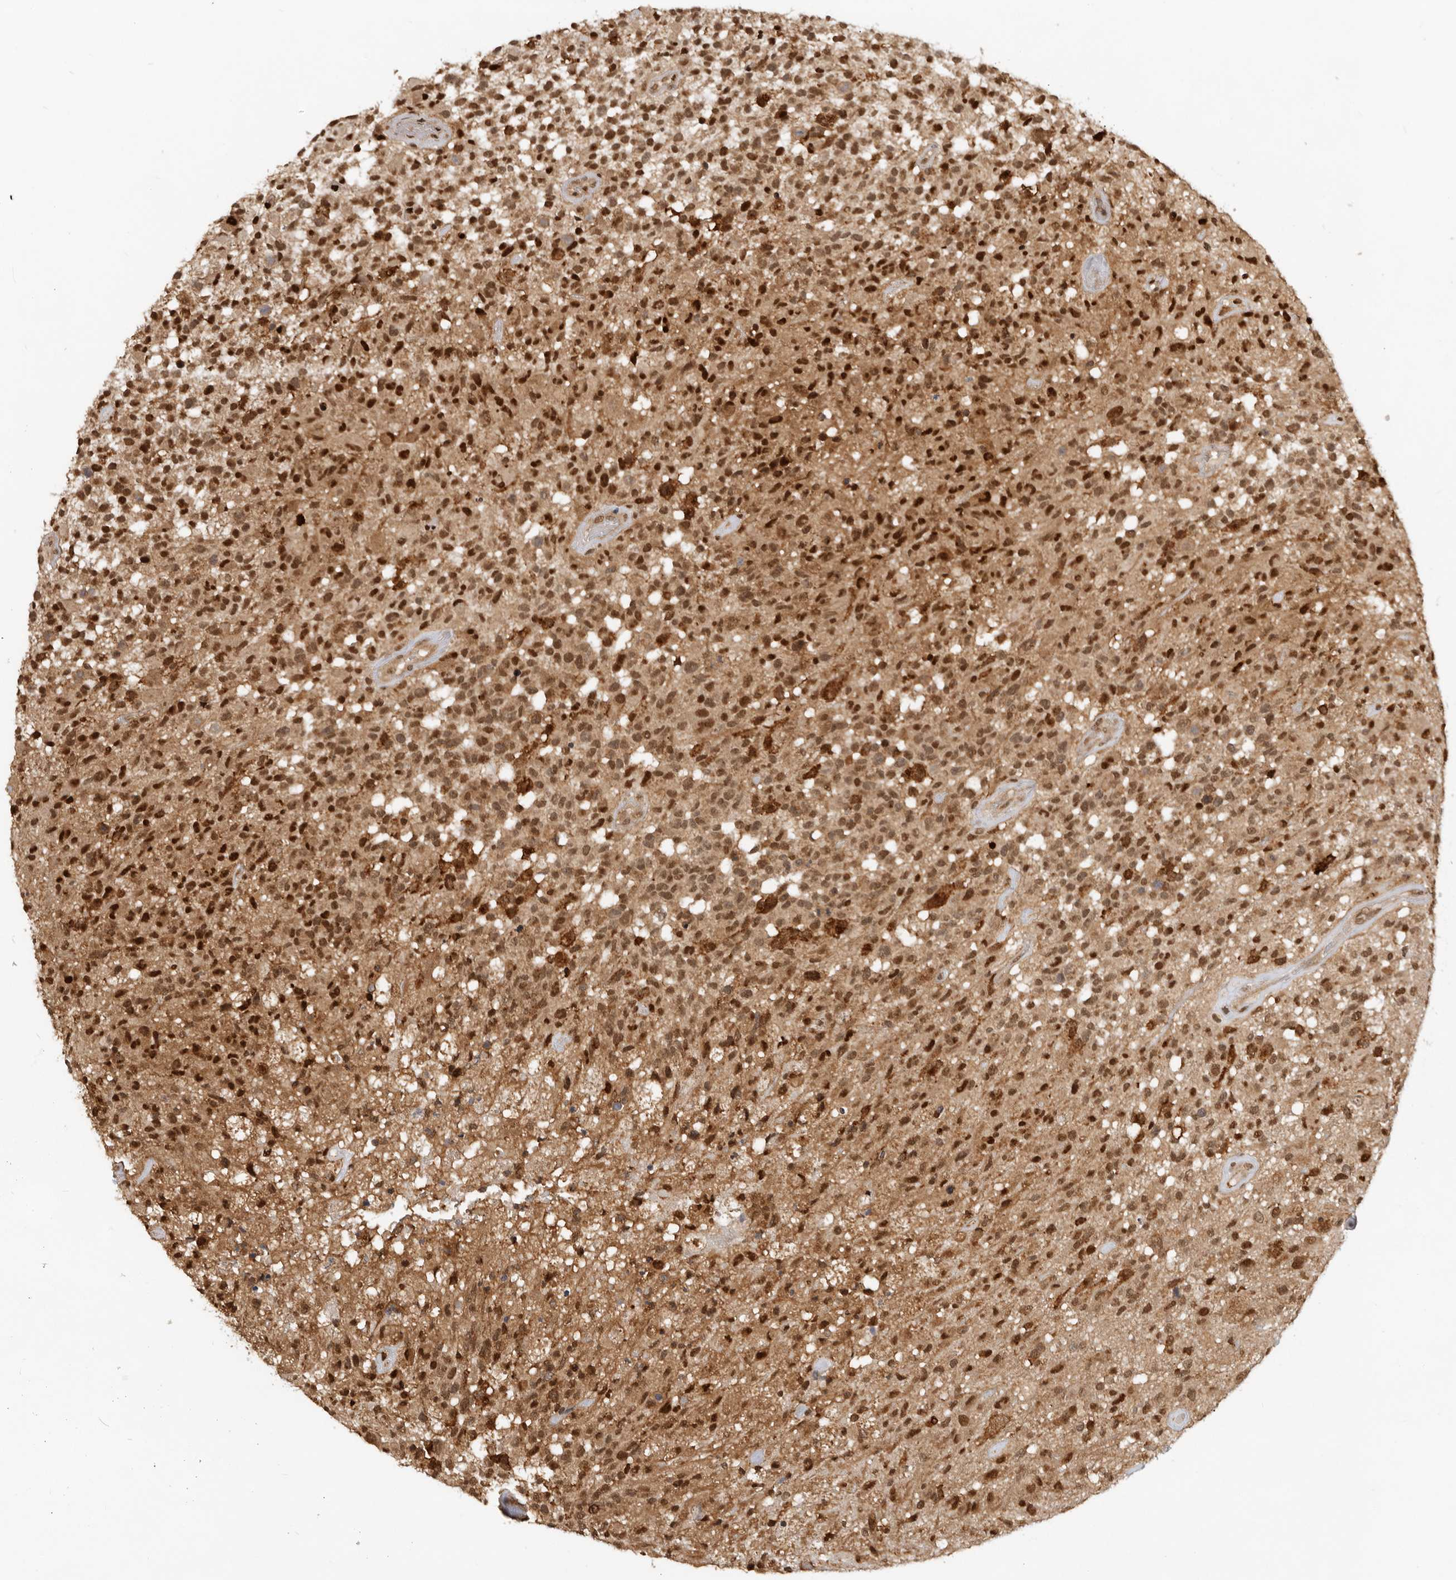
{"staining": {"intensity": "strong", "quantity": ">75%", "location": "cytoplasmic/membranous,nuclear"}, "tissue": "glioma", "cell_type": "Tumor cells", "image_type": "cancer", "snomed": [{"axis": "morphology", "description": "Glioma, malignant, High grade"}, {"axis": "morphology", "description": "Glioblastoma, NOS"}, {"axis": "topography", "description": "Brain"}], "caption": "A high amount of strong cytoplasmic/membranous and nuclear positivity is present in approximately >75% of tumor cells in malignant glioma (high-grade) tissue.", "gene": "ADPRS", "patient": {"sex": "male", "age": 60}}